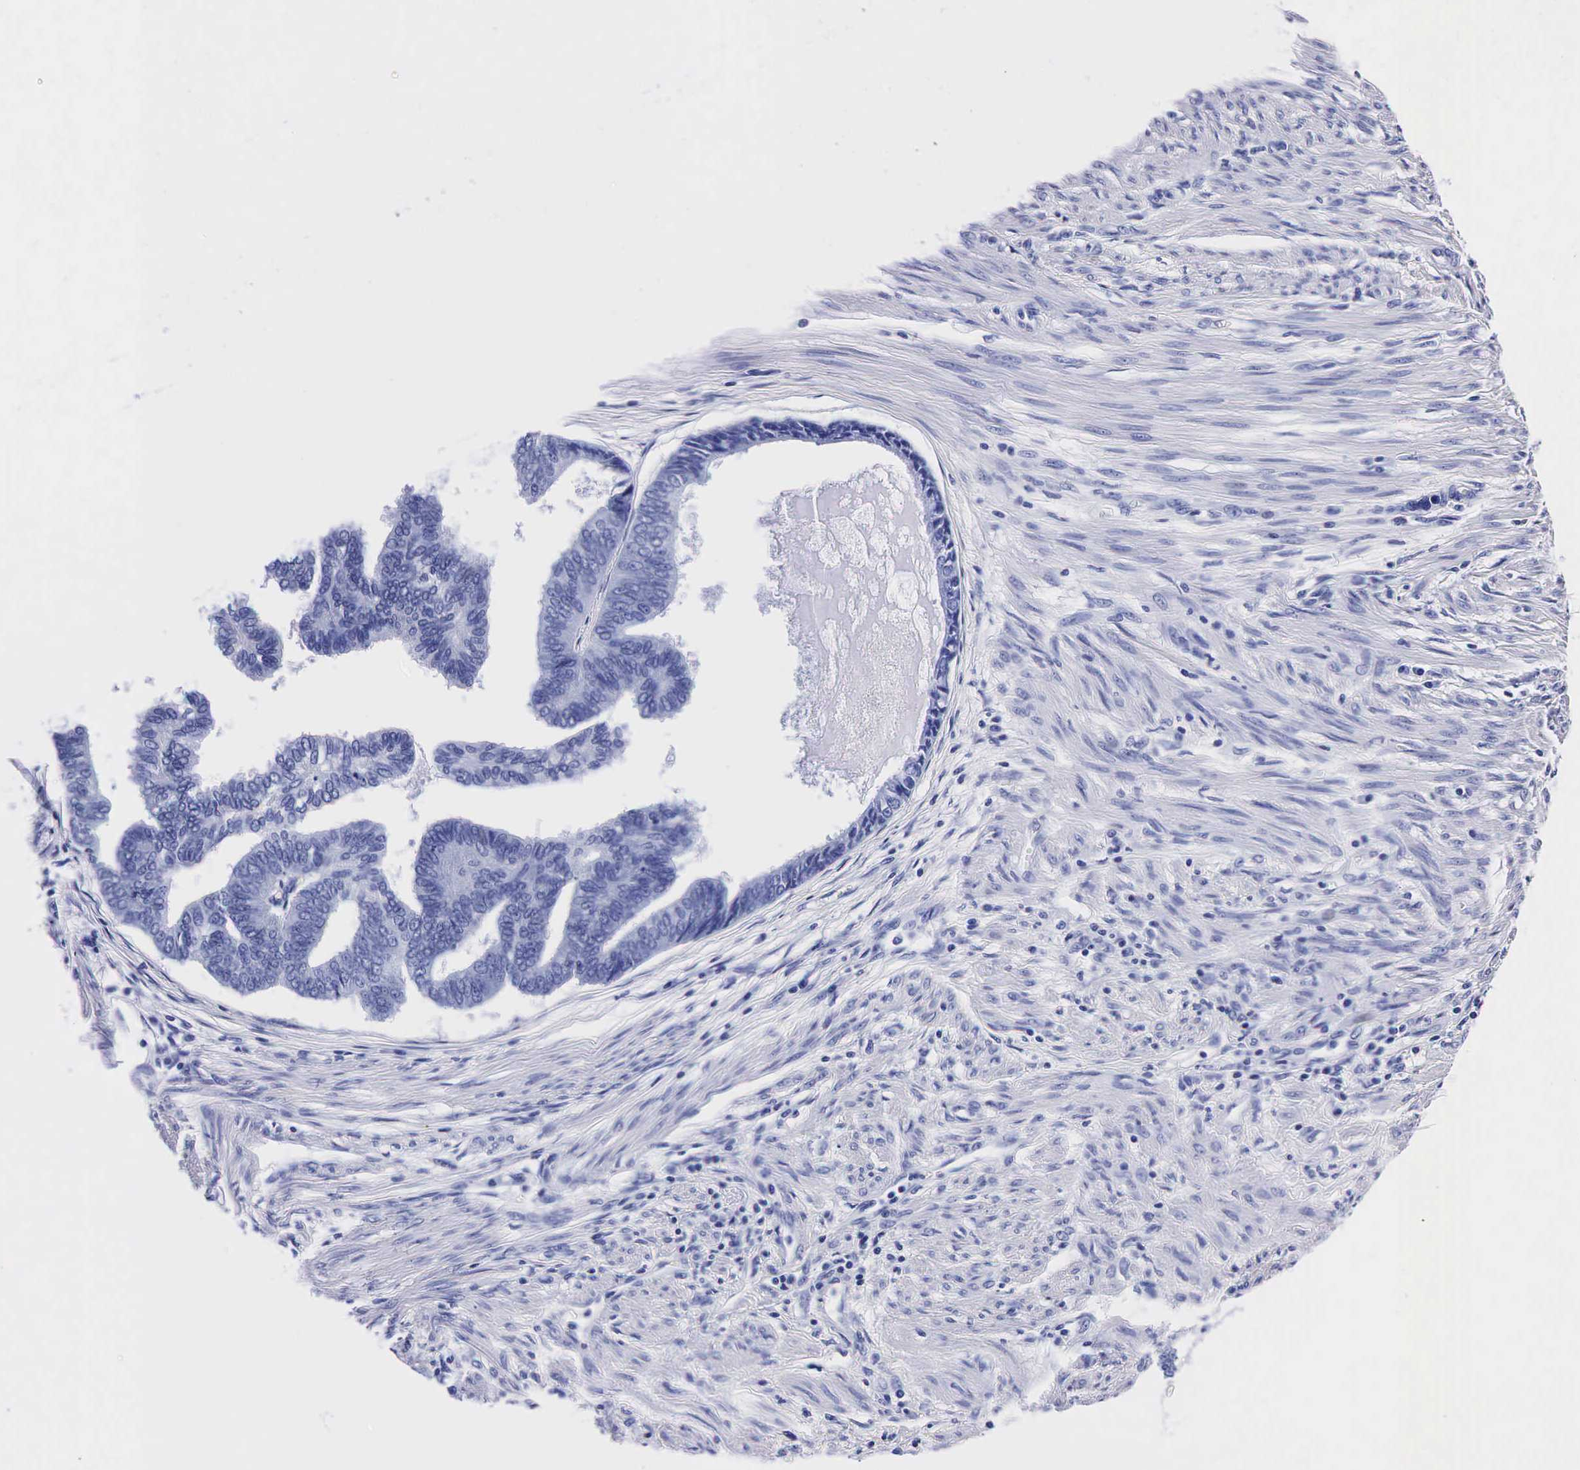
{"staining": {"intensity": "negative", "quantity": "none", "location": "none"}, "tissue": "endometrial cancer", "cell_type": "Tumor cells", "image_type": "cancer", "snomed": [{"axis": "morphology", "description": "Adenocarcinoma, NOS"}, {"axis": "topography", "description": "Endometrium"}], "caption": "High magnification brightfield microscopy of endometrial cancer (adenocarcinoma) stained with DAB (3,3'-diaminobenzidine) (brown) and counterstained with hematoxylin (blue): tumor cells show no significant staining. (Brightfield microscopy of DAB immunohistochemistry at high magnification).", "gene": "TG", "patient": {"sex": "female", "age": 75}}